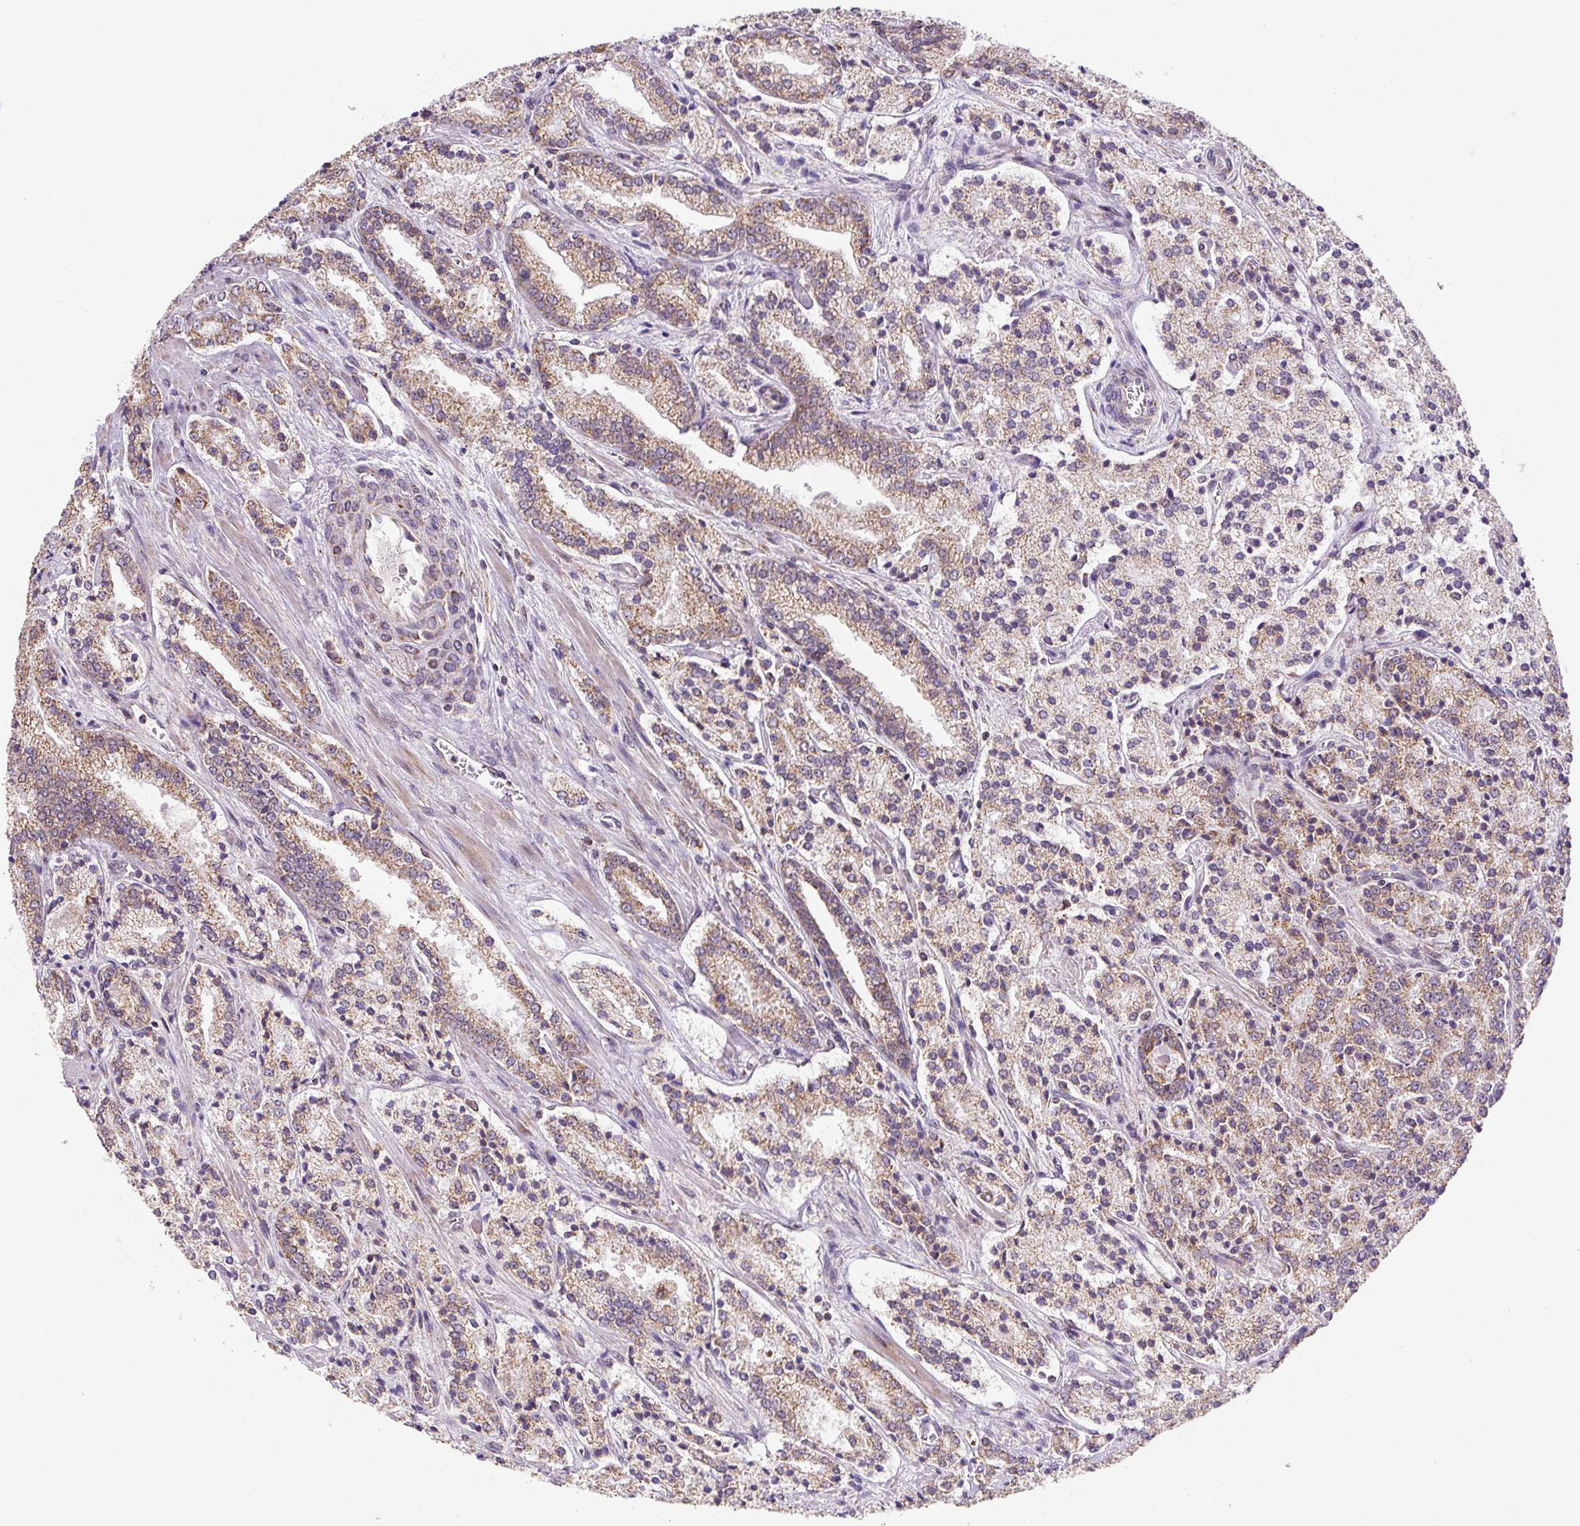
{"staining": {"intensity": "moderate", "quantity": ">75%", "location": "cytoplasmic/membranous"}, "tissue": "prostate cancer", "cell_type": "Tumor cells", "image_type": "cancer", "snomed": [{"axis": "morphology", "description": "Adenocarcinoma, High grade"}, {"axis": "topography", "description": "Prostate"}], "caption": "Brown immunohistochemical staining in human prostate adenocarcinoma (high-grade) displays moderate cytoplasmic/membranous staining in approximately >75% of tumor cells. The staining was performed using DAB, with brown indicating positive protein expression. Nuclei are stained blue with hematoxylin.", "gene": "MFSD9", "patient": {"sex": "male", "age": 63}}